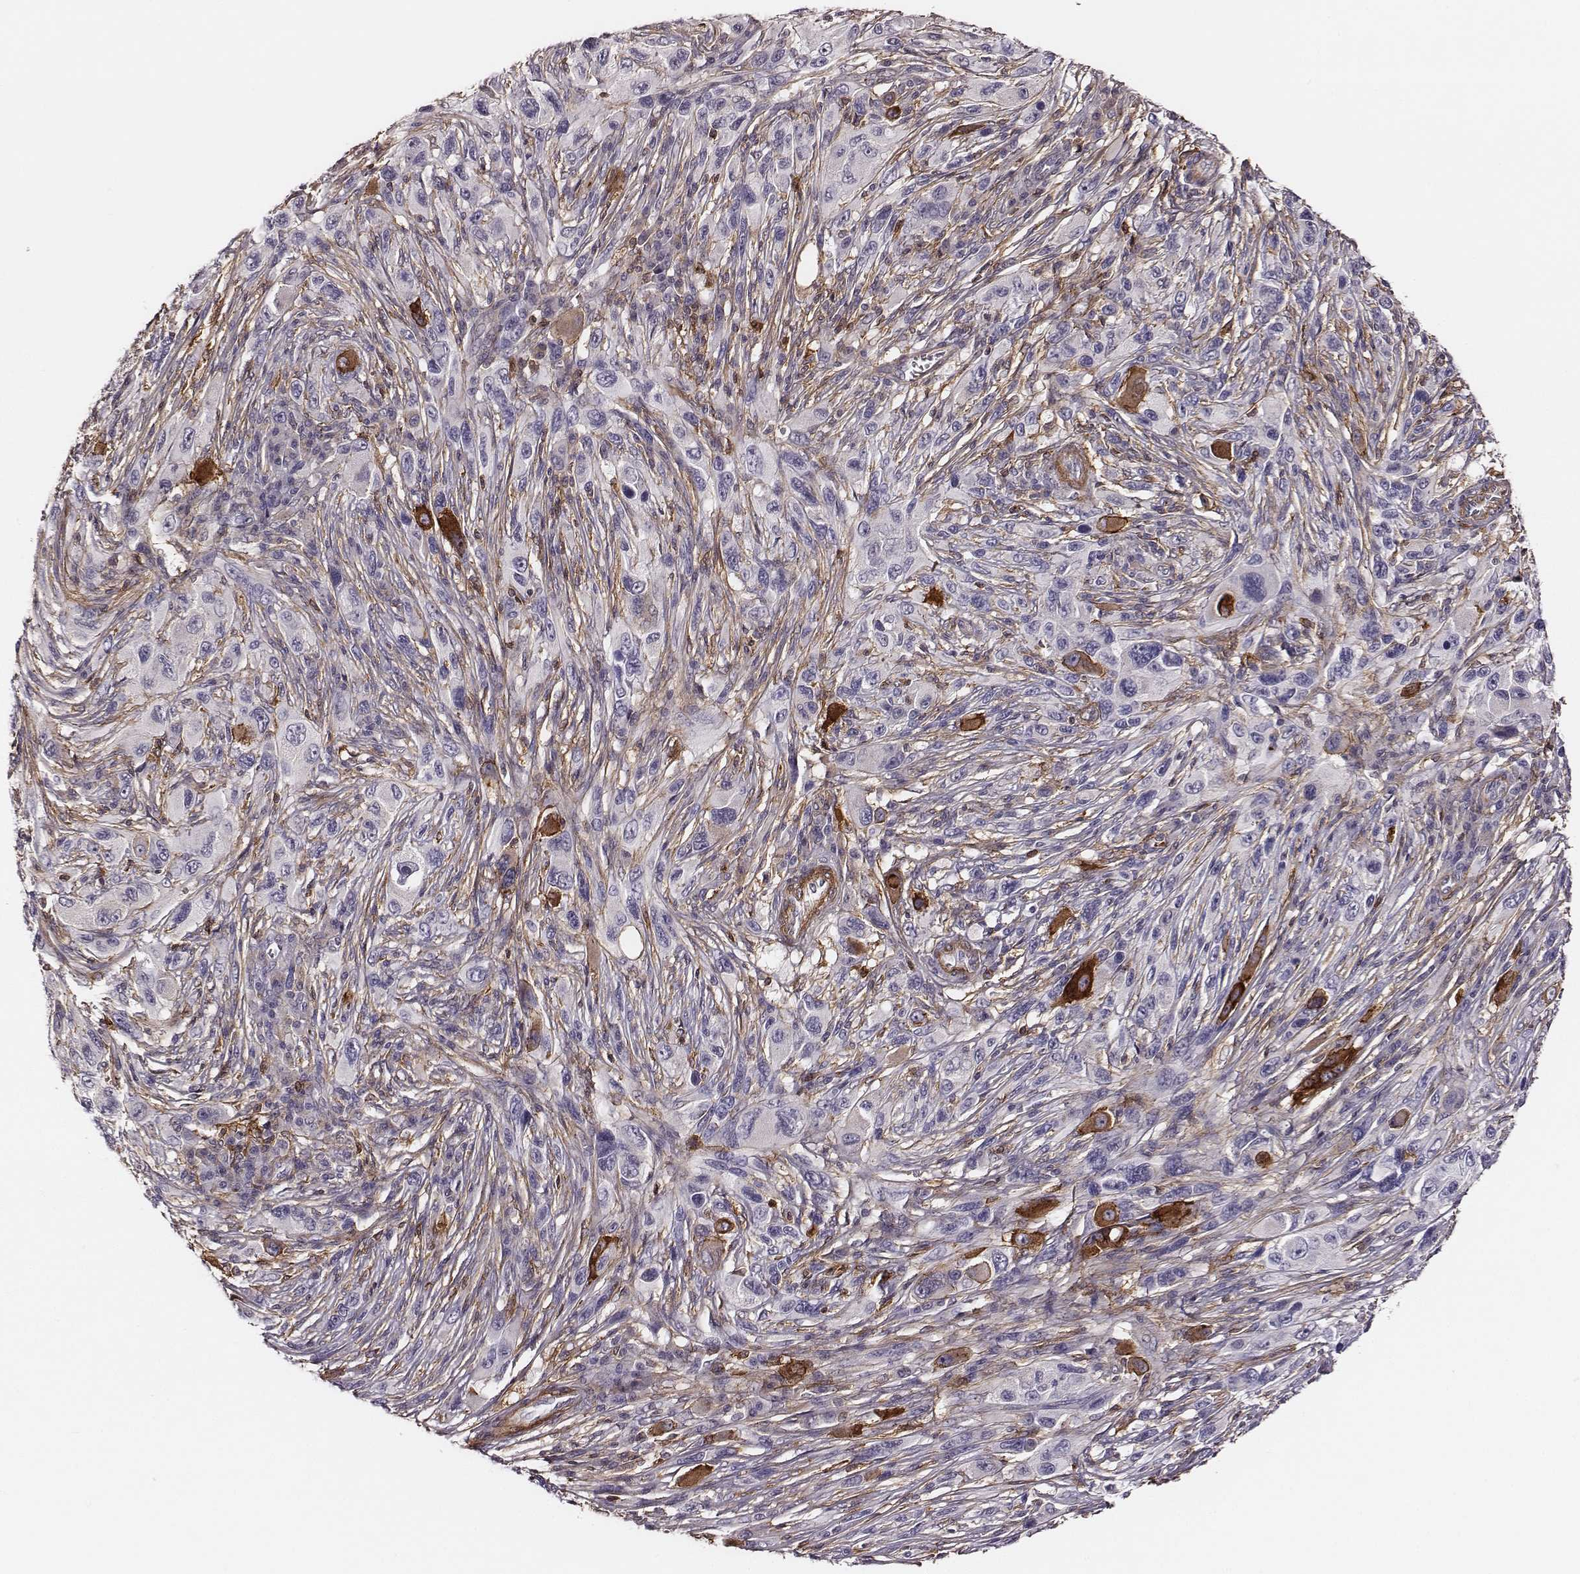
{"staining": {"intensity": "negative", "quantity": "none", "location": "none"}, "tissue": "melanoma", "cell_type": "Tumor cells", "image_type": "cancer", "snomed": [{"axis": "morphology", "description": "Malignant melanoma, NOS"}, {"axis": "topography", "description": "Skin"}], "caption": "Tumor cells show no significant staining in malignant melanoma.", "gene": "ZYX", "patient": {"sex": "male", "age": 53}}